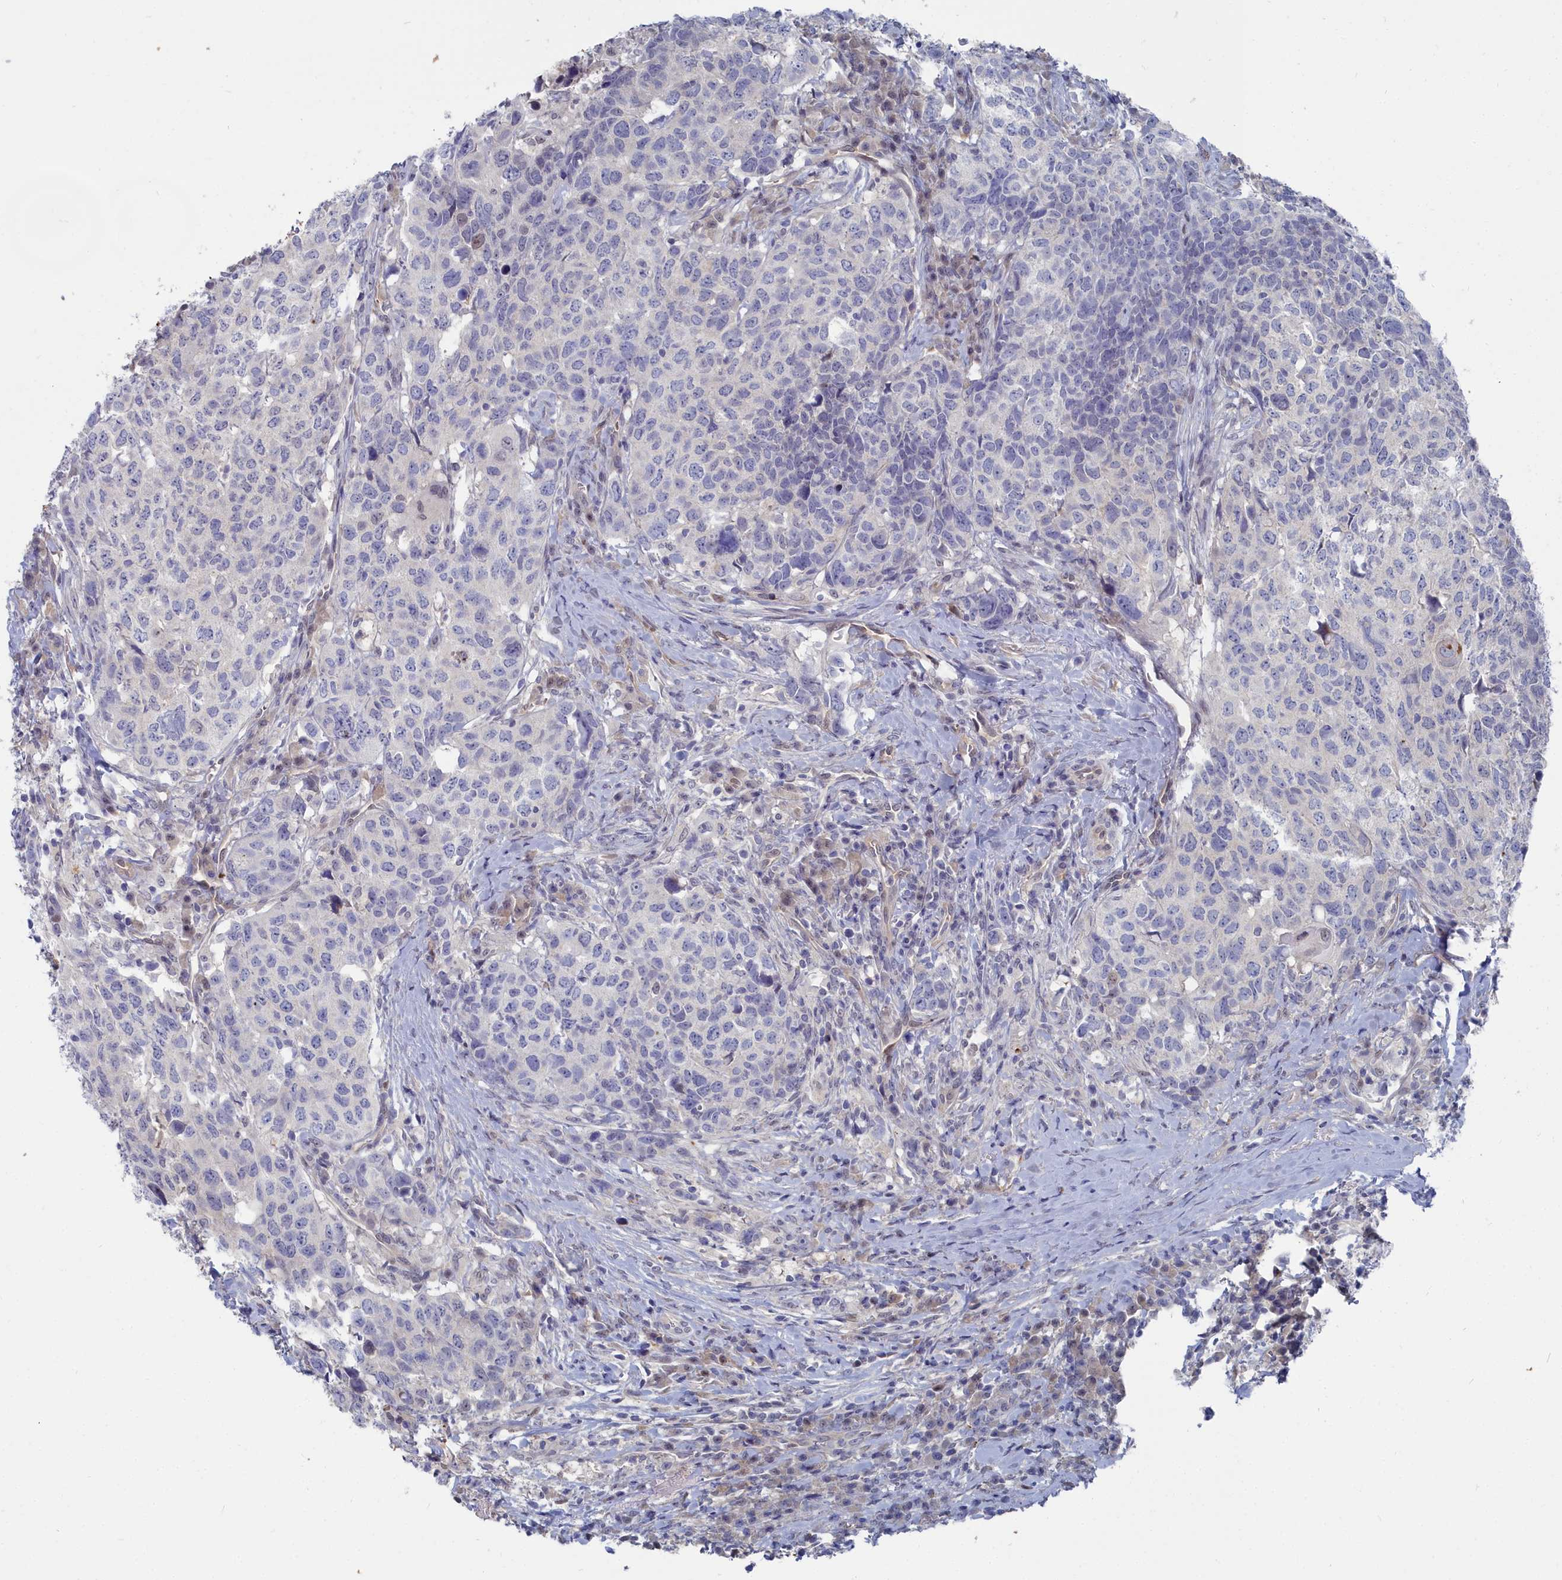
{"staining": {"intensity": "moderate", "quantity": "<25%", "location": "nuclear"}, "tissue": "head and neck cancer", "cell_type": "Tumor cells", "image_type": "cancer", "snomed": [{"axis": "morphology", "description": "Squamous cell carcinoma, NOS"}, {"axis": "topography", "description": "Head-Neck"}], "caption": "A brown stain highlights moderate nuclear positivity of a protein in human head and neck cancer tumor cells. Immunohistochemistry (ihc) stains the protein of interest in brown and the nuclei are stained blue.", "gene": "RPS27A", "patient": {"sex": "male", "age": 66}}